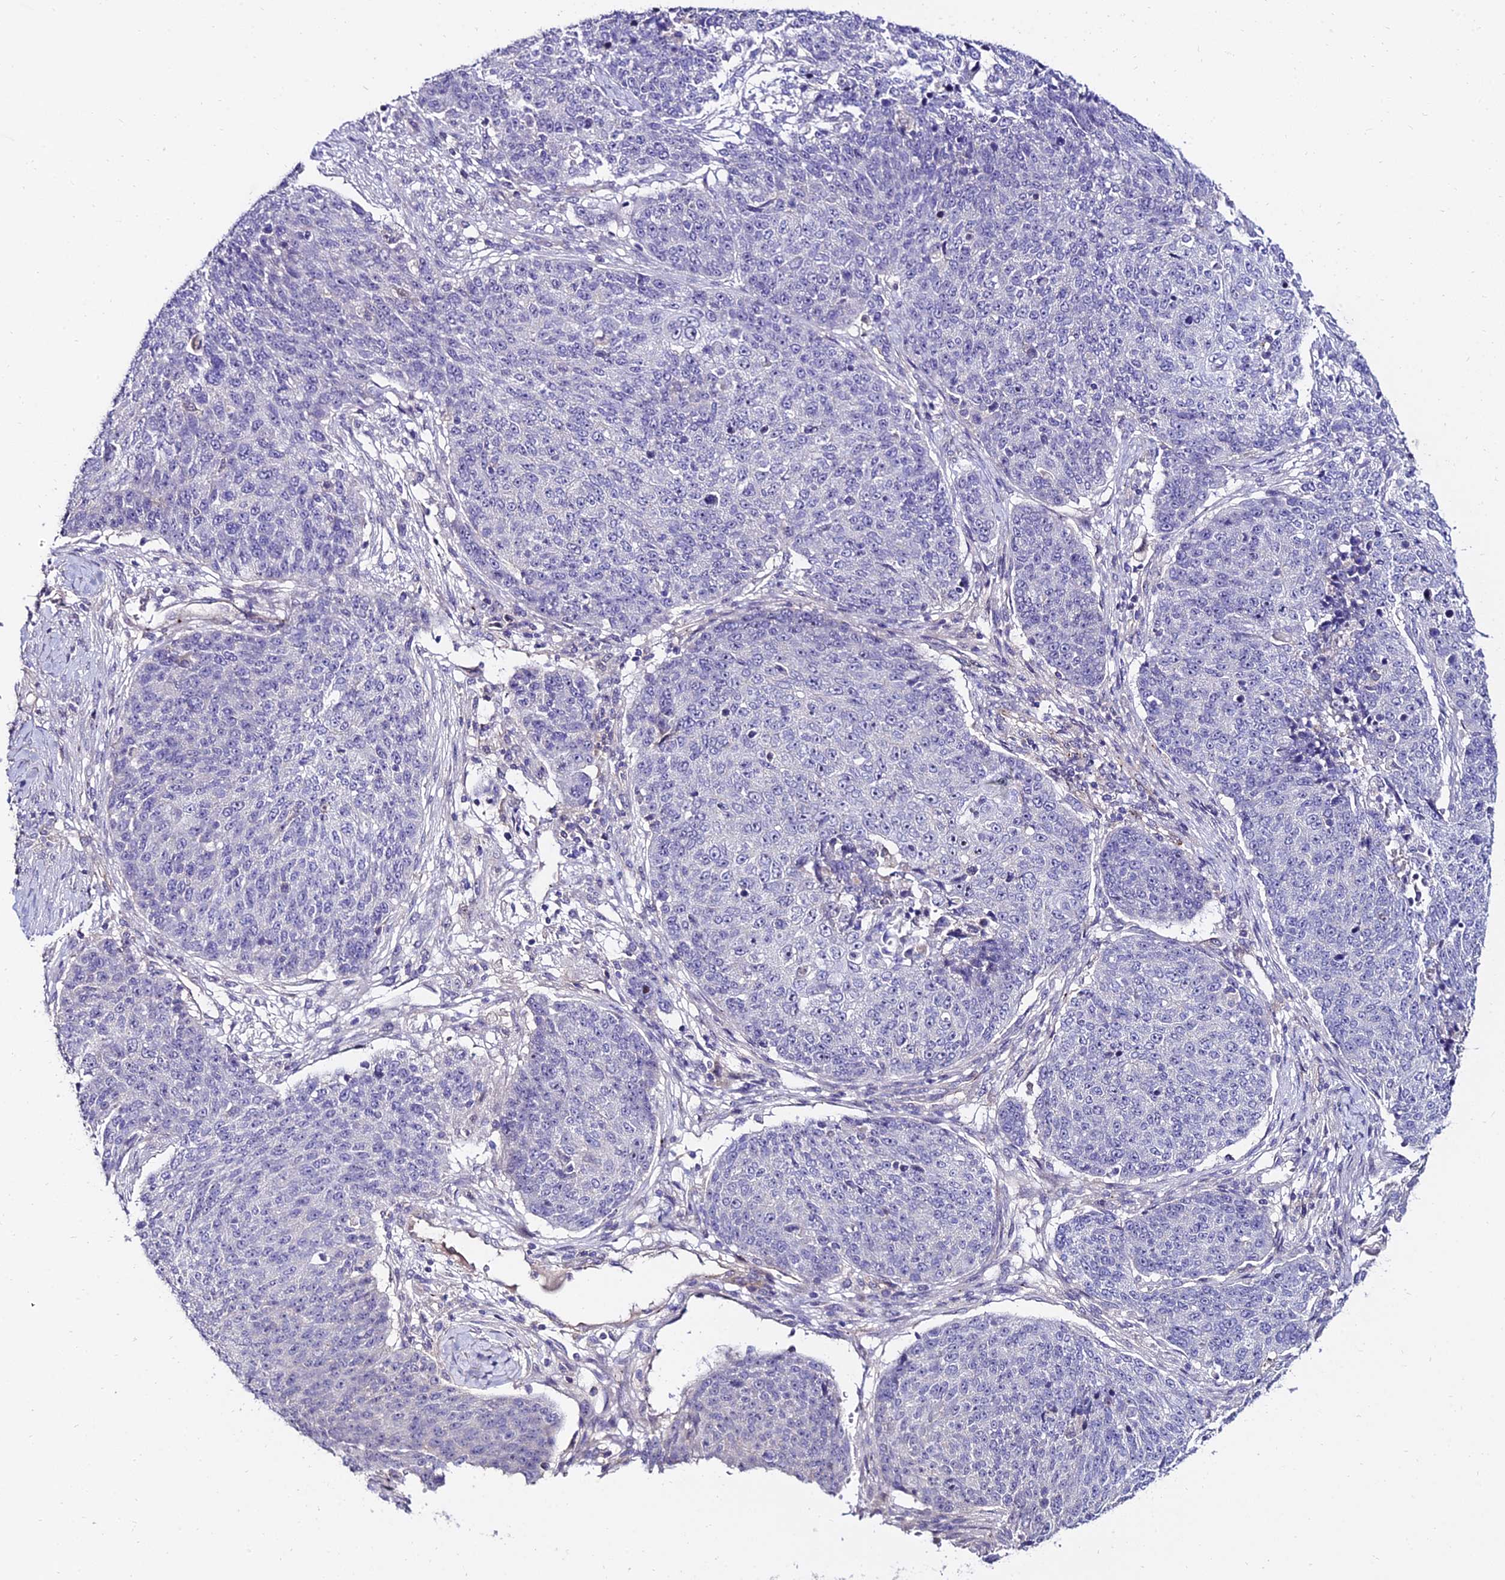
{"staining": {"intensity": "negative", "quantity": "none", "location": "none"}, "tissue": "lung cancer", "cell_type": "Tumor cells", "image_type": "cancer", "snomed": [{"axis": "morphology", "description": "Normal tissue, NOS"}, {"axis": "morphology", "description": "Squamous cell carcinoma, NOS"}, {"axis": "topography", "description": "Lymph node"}, {"axis": "topography", "description": "Lung"}], "caption": "A histopathology image of human lung squamous cell carcinoma is negative for staining in tumor cells.", "gene": "ALDH3B2", "patient": {"sex": "male", "age": 66}}